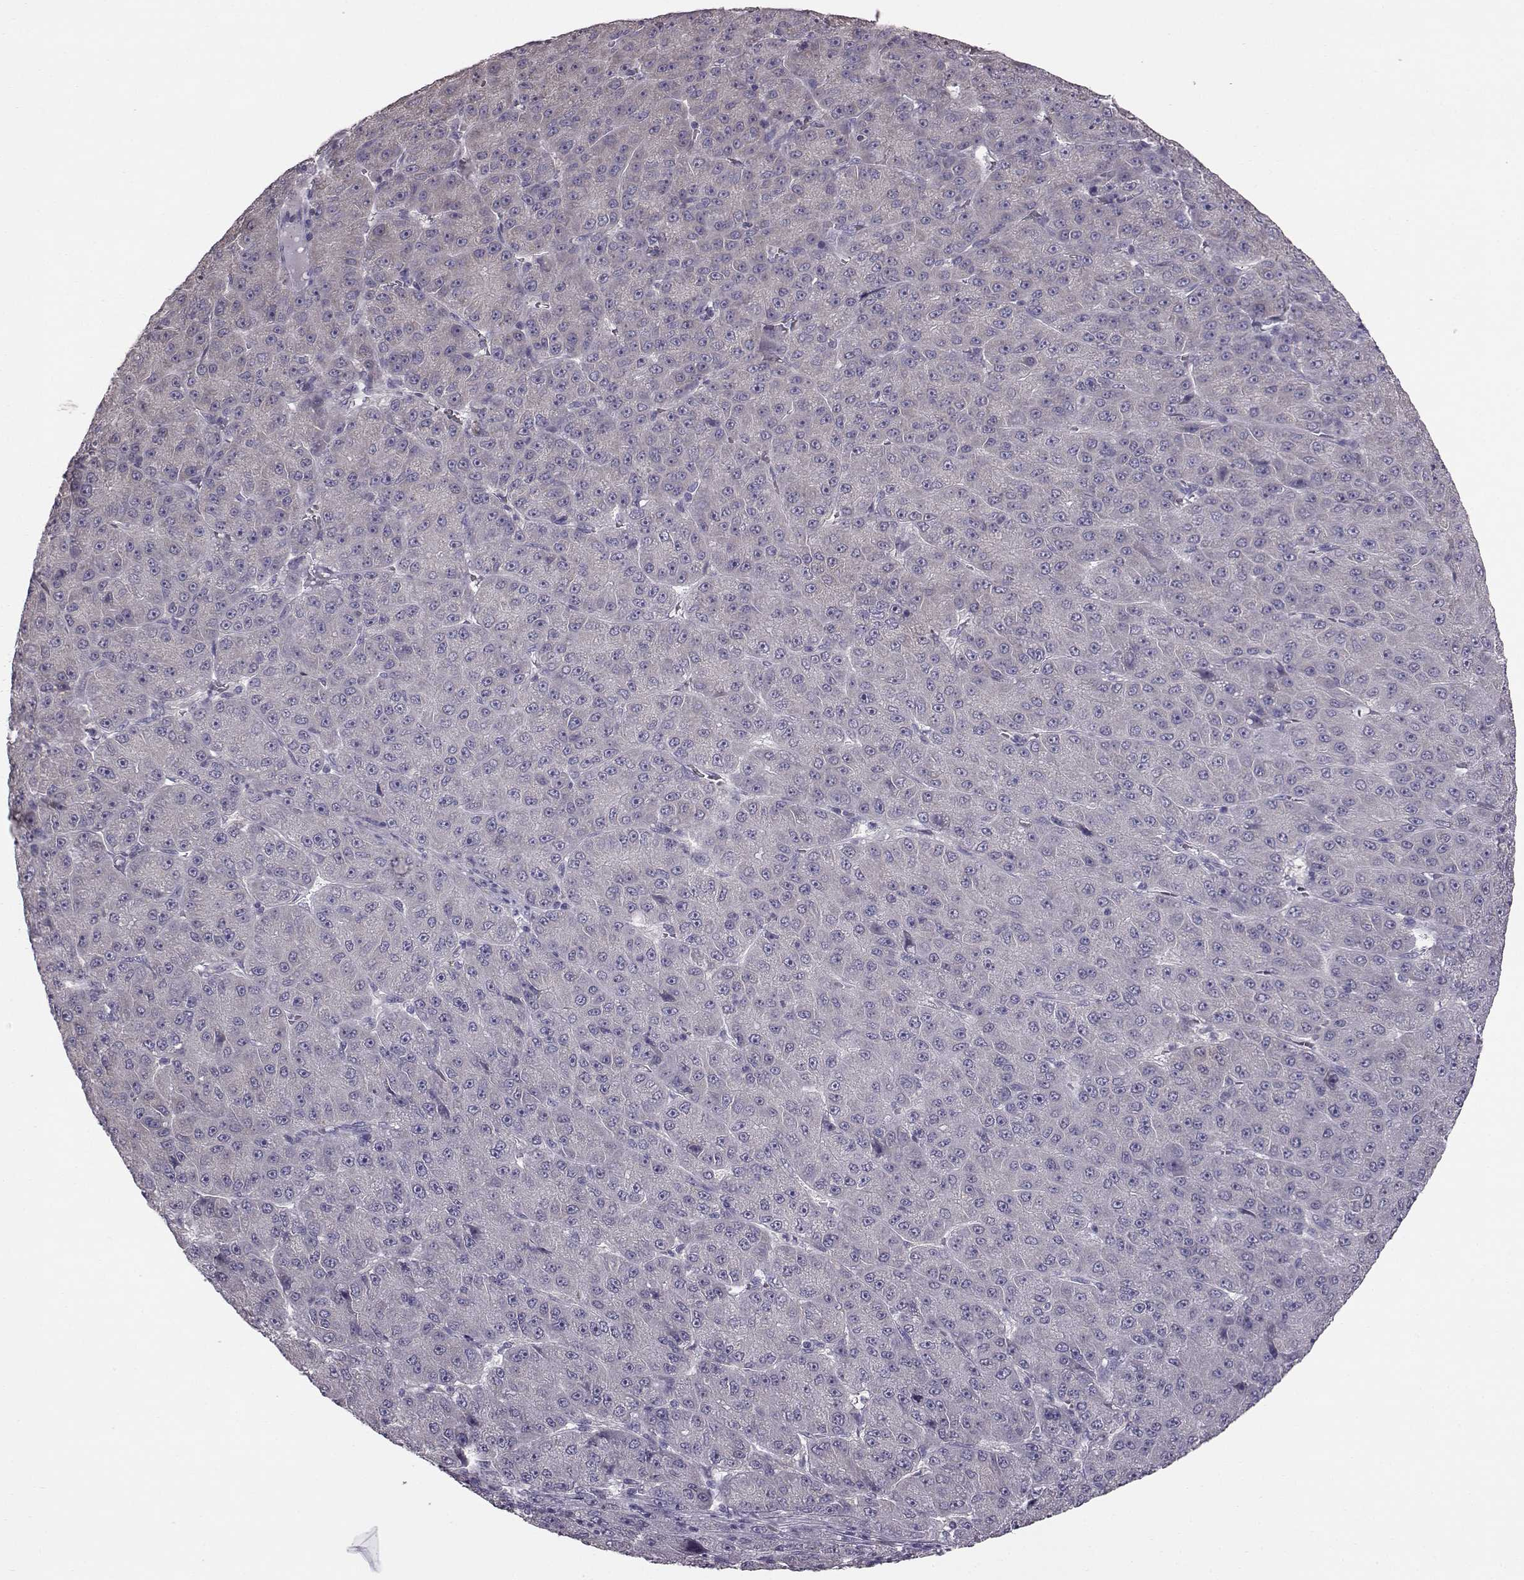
{"staining": {"intensity": "negative", "quantity": "none", "location": "none"}, "tissue": "liver cancer", "cell_type": "Tumor cells", "image_type": "cancer", "snomed": [{"axis": "morphology", "description": "Carcinoma, Hepatocellular, NOS"}, {"axis": "topography", "description": "Liver"}], "caption": "Image shows no significant protein positivity in tumor cells of liver cancer (hepatocellular carcinoma).", "gene": "ADGRG2", "patient": {"sex": "male", "age": 67}}